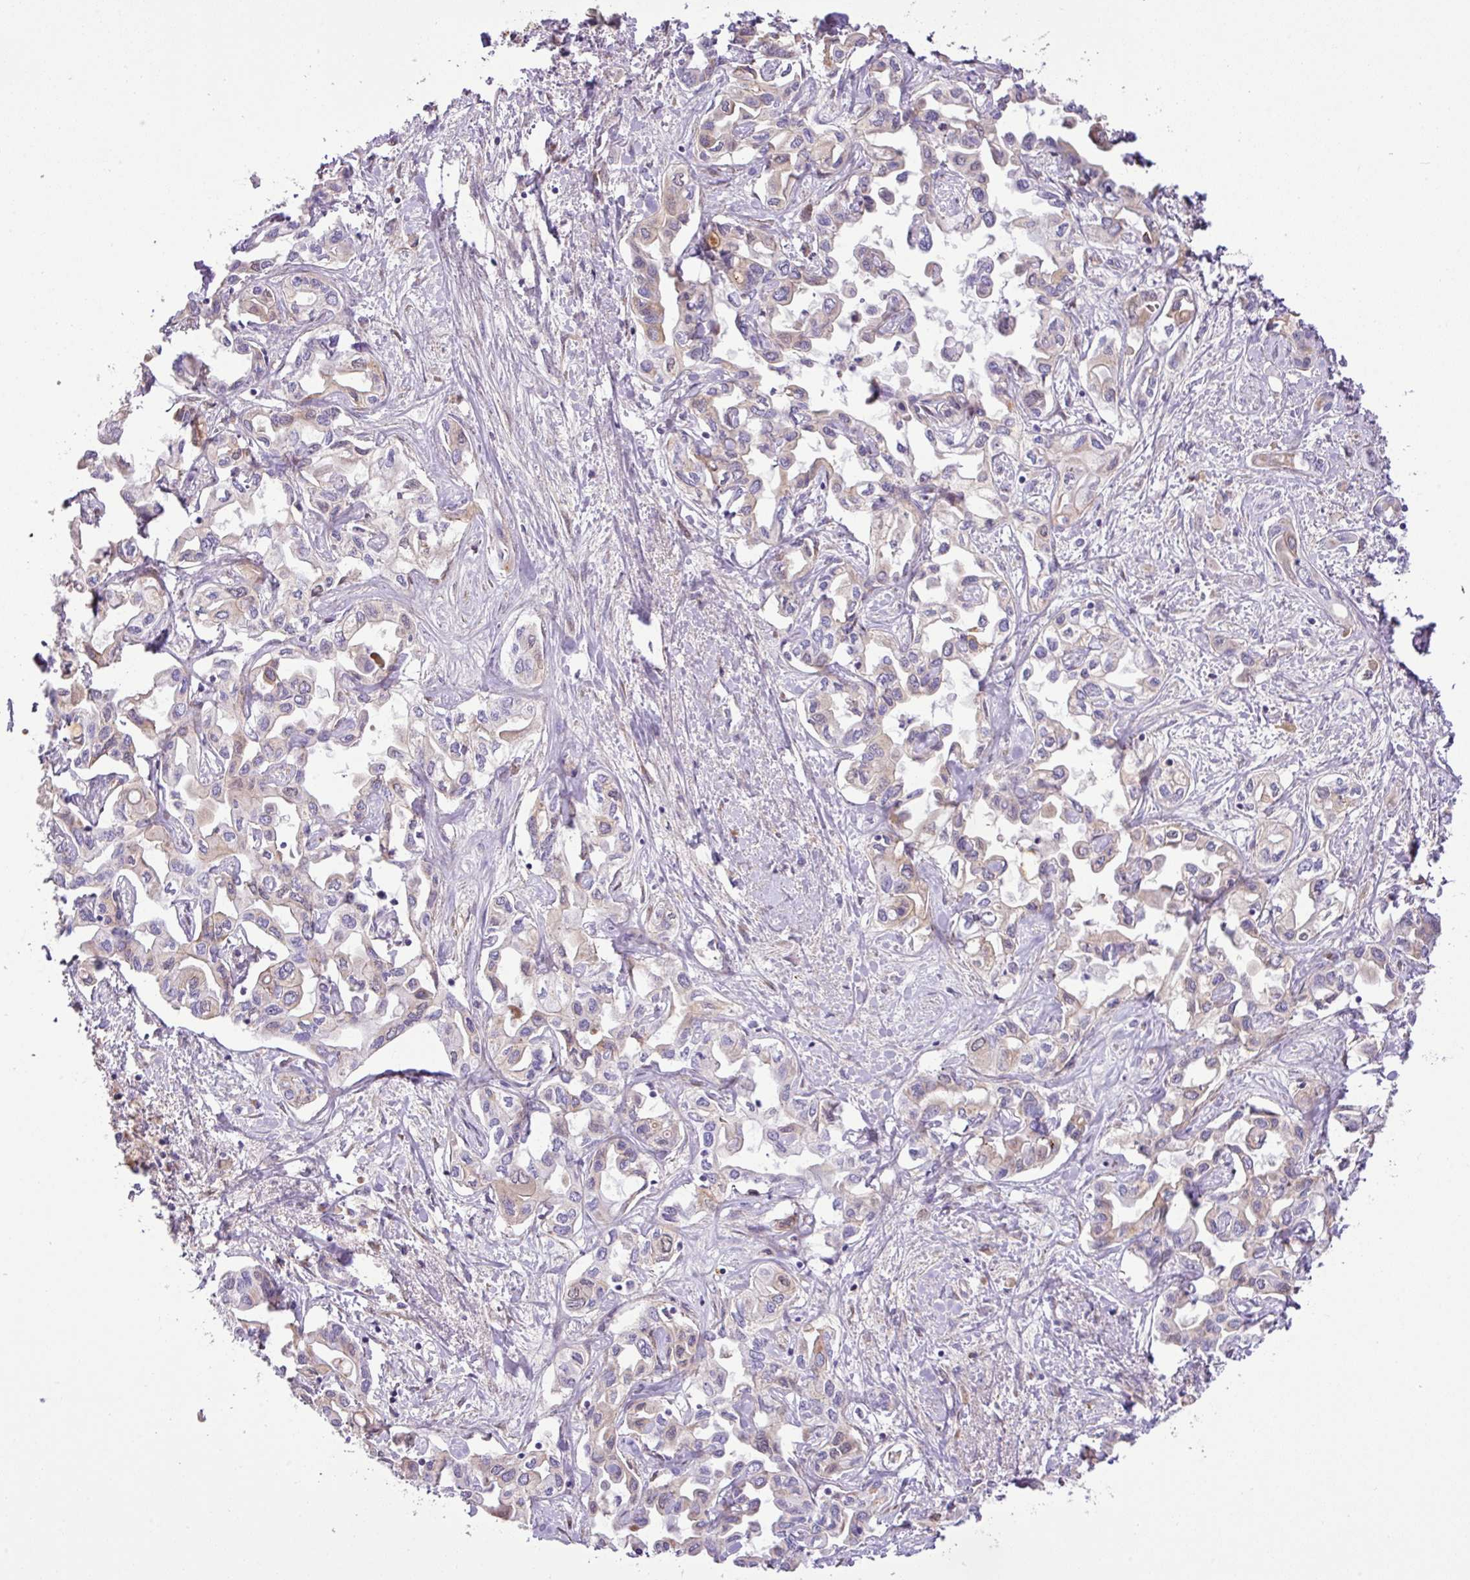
{"staining": {"intensity": "weak", "quantity": "<25%", "location": "cytoplasmic/membranous"}, "tissue": "liver cancer", "cell_type": "Tumor cells", "image_type": "cancer", "snomed": [{"axis": "morphology", "description": "Cholangiocarcinoma"}, {"axis": "topography", "description": "Liver"}], "caption": "Liver cancer (cholangiocarcinoma) was stained to show a protein in brown. There is no significant staining in tumor cells.", "gene": "CTXN2", "patient": {"sex": "female", "age": 64}}